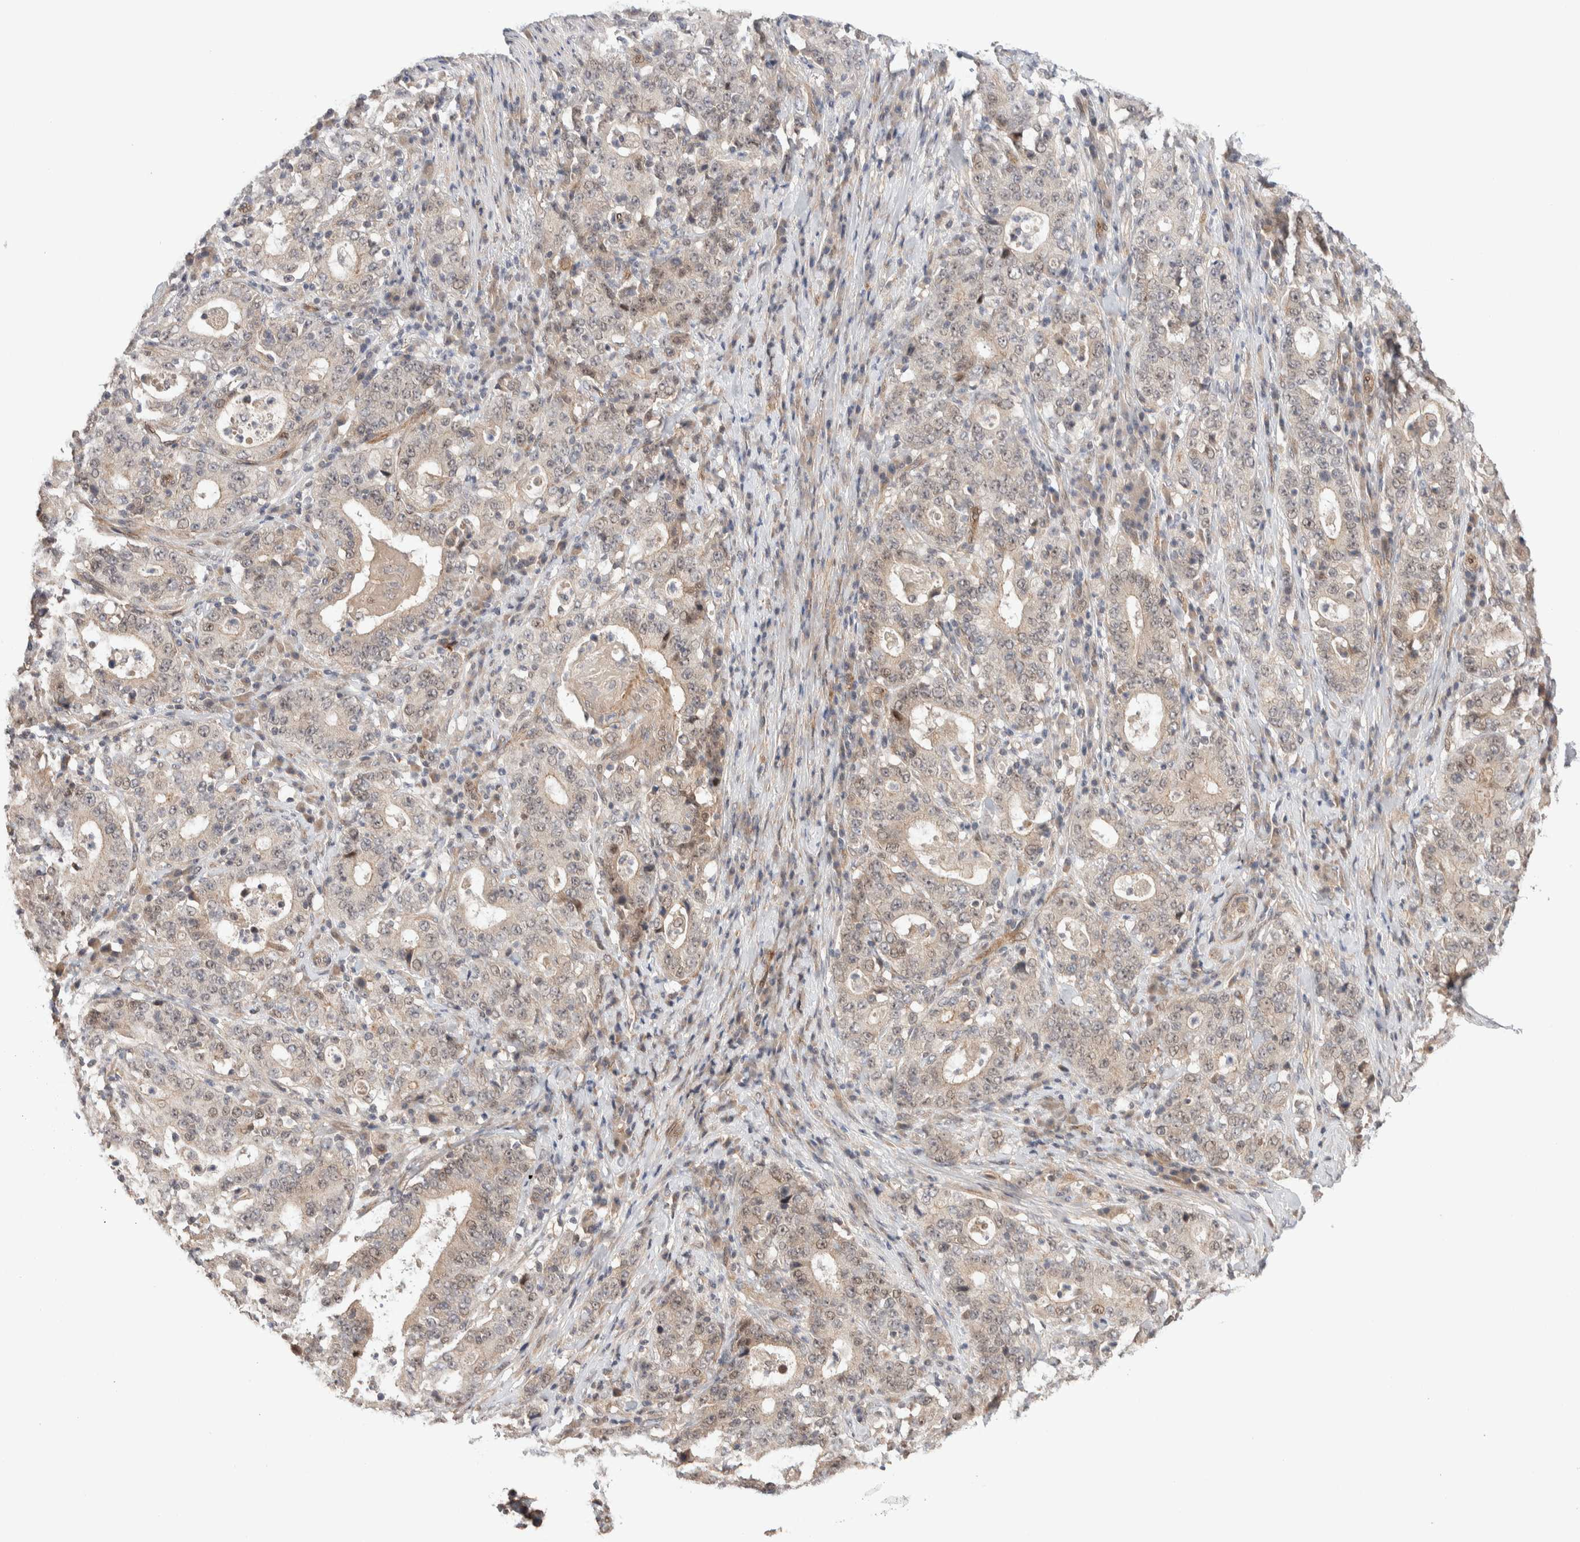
{"staining": {"intensity": "weak", "quantity": "<25%", "location": "cytoplasmic/membranous,nuclear"}, "tissue": "stomach cancer", "cell_type": "Tumor cells", "image_type": "cancer", "snomed": [{"axis": "morphology", "description": "Normal tissue, NOS"}, {"axis": "morphology", "description": "Adenocarcinoma, NOS"}, {"axis": "topography", "description": "Stomach, upper"}, {"axis": "topography", "description": "Stomach"}], "caption": "A photomicrograph of adenocarcinoma (stomach) stained for a protein exhibits no brown staining in tumor cells. (Brightfield microscopy of DAB (3,3'-diaminobenzidine) IHC at high magnification).", "gene": "PRDM15", "patient": {"sex": "male", "age": 59}}